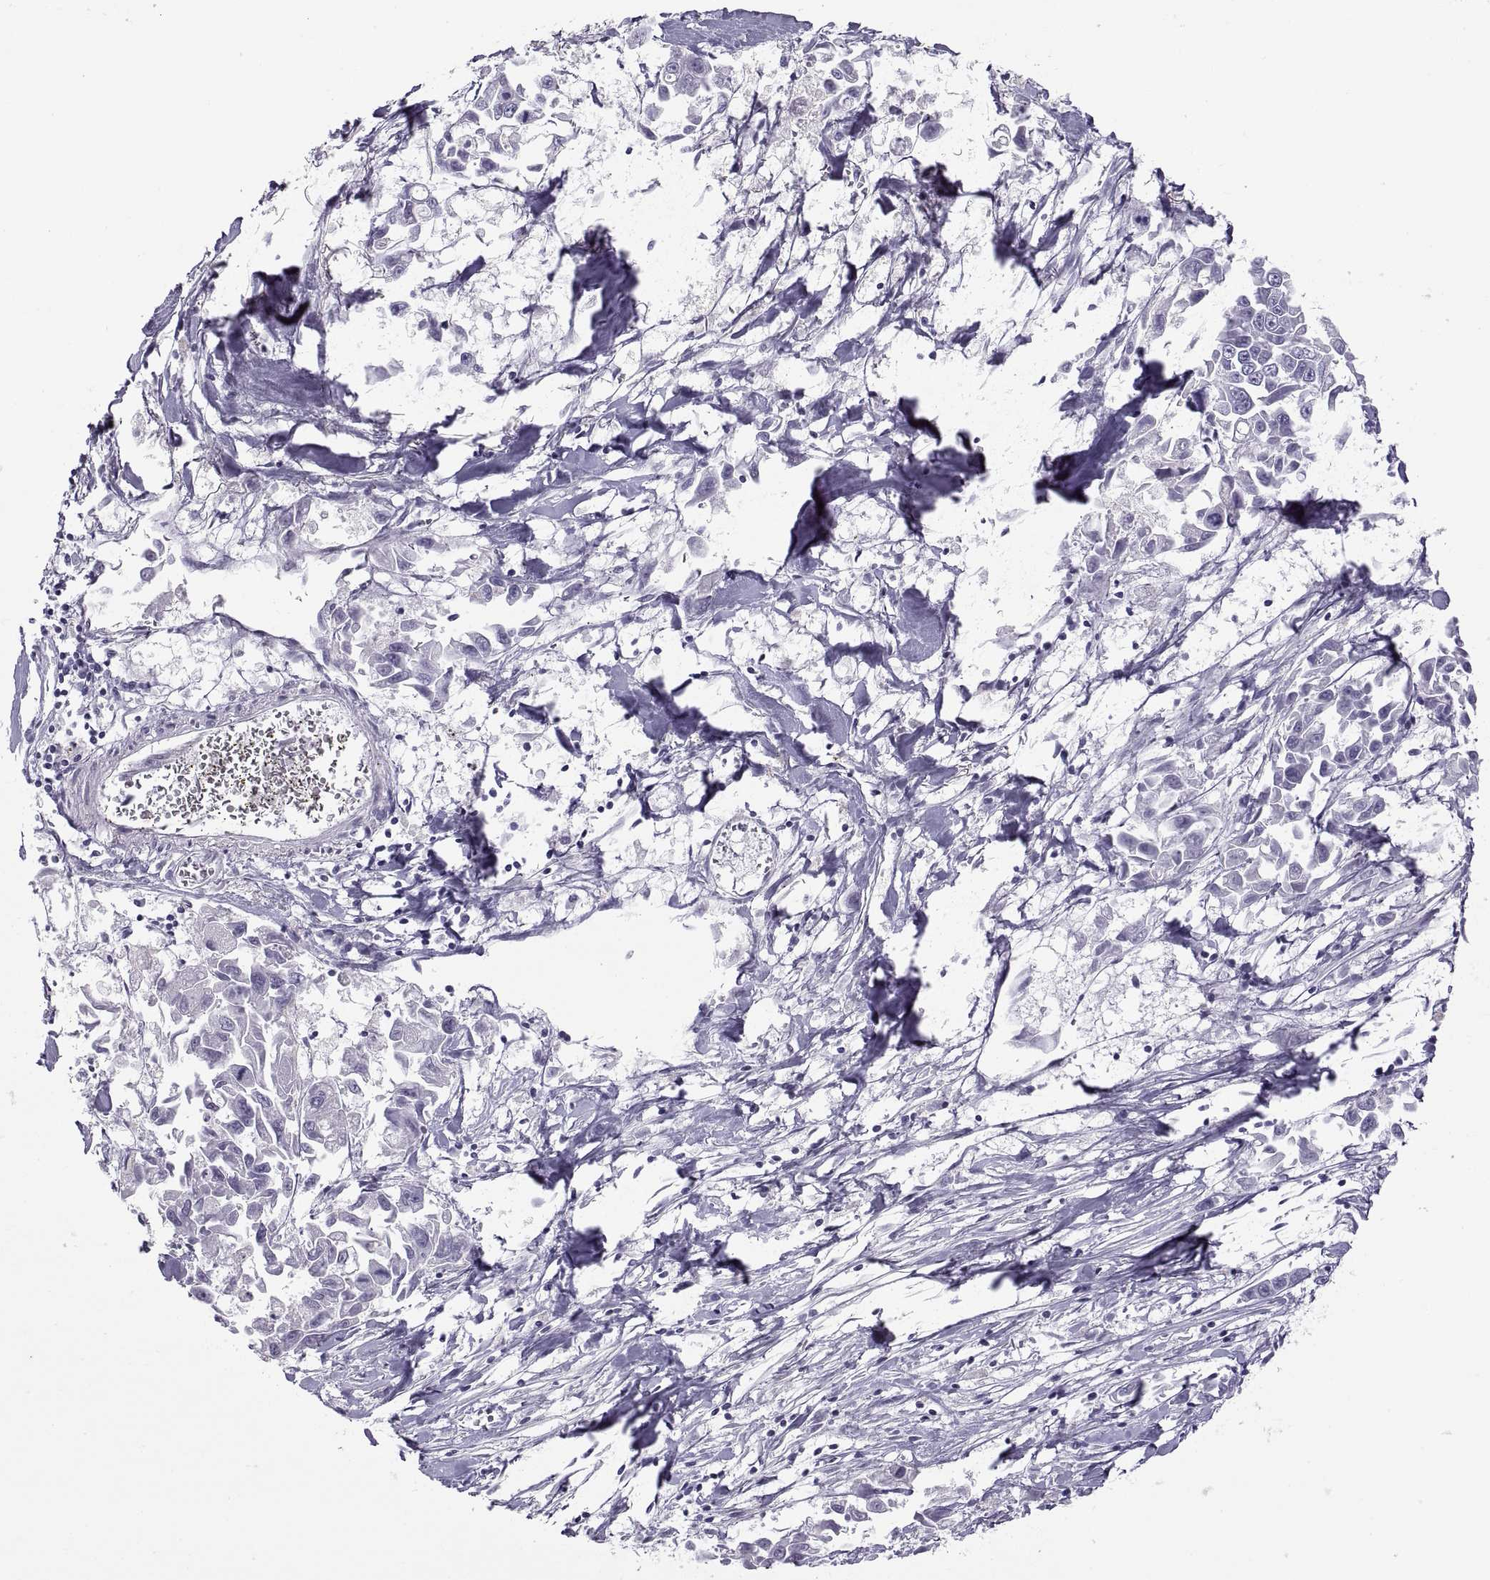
{"staining": {"intensity": "negative", "quantity": "none", "location": "none"}, "tissue": "pancreatic cancer", "cell_type": "Tumor cells", "image_type": "cancer", "snomed": [{"axis": "morphology", "description": "Adenocarcinoma, NOS"}, {"axis": "topography", "description": "Pancreas"}], "caption": "Protein analysis of adenocarcinoma (pancreatic) exhibits no significant staining in tumor cells.", "gene": "C3orf22", "patient": {"sex": "female", "age": 83}}